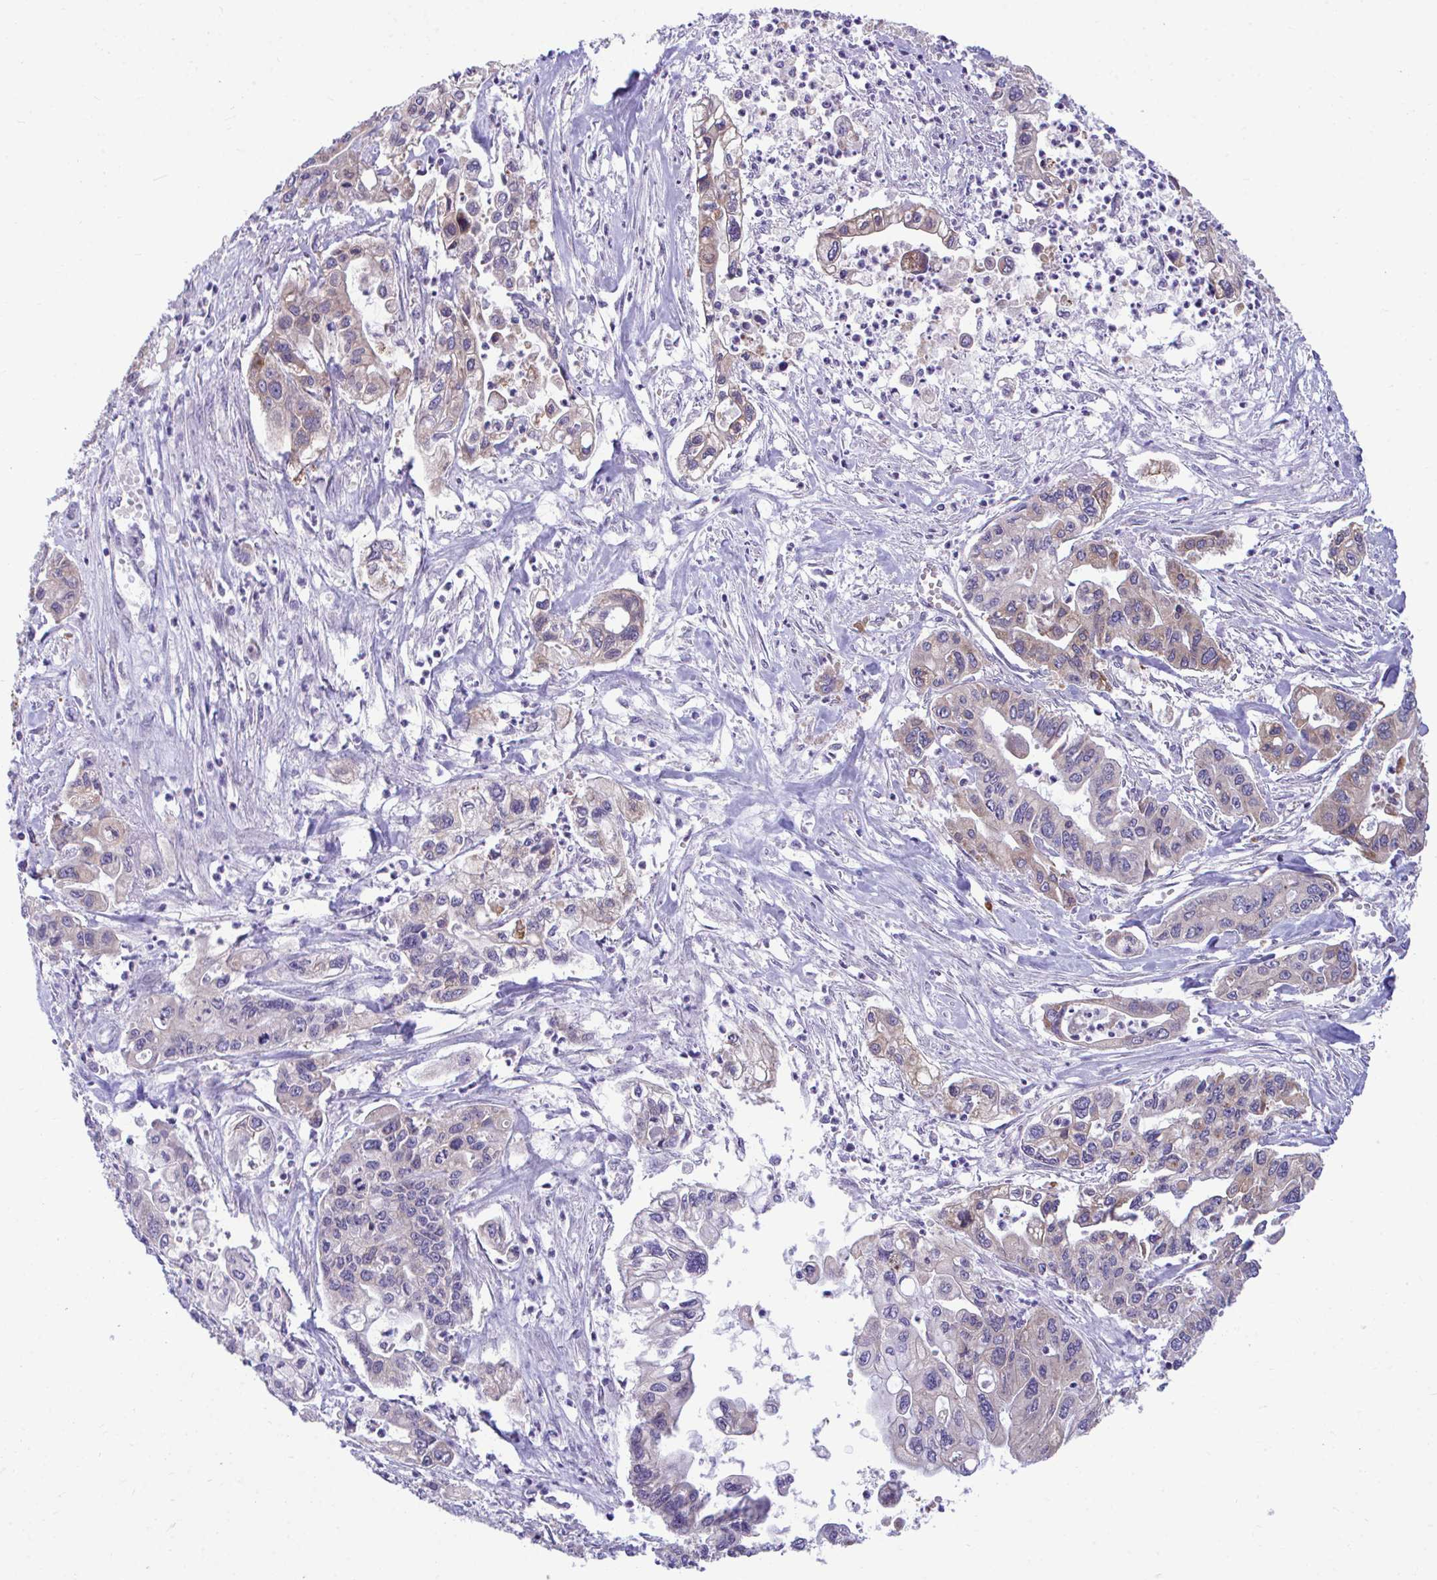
{"staining": {"intensity": "weak", "quantity": "<25%", "location": "cytoplasmic/membranous"}, "tissue": "pancreatic cancer", "cell_type": "Tumor cells", "image_type": "cancer", "snomed": [{"axis": "morphology", "description": "Adenocarcinoma, NOS"}, {"axis": "topography", "description": "Pancreas"}], "caption": "Human pancreatic cancer stained for a protein using immunohistochemistry (IHC) shows no expression in tumor cells.", "gene": "PIGK", "patient": {"sex": "male", "age": 62}}